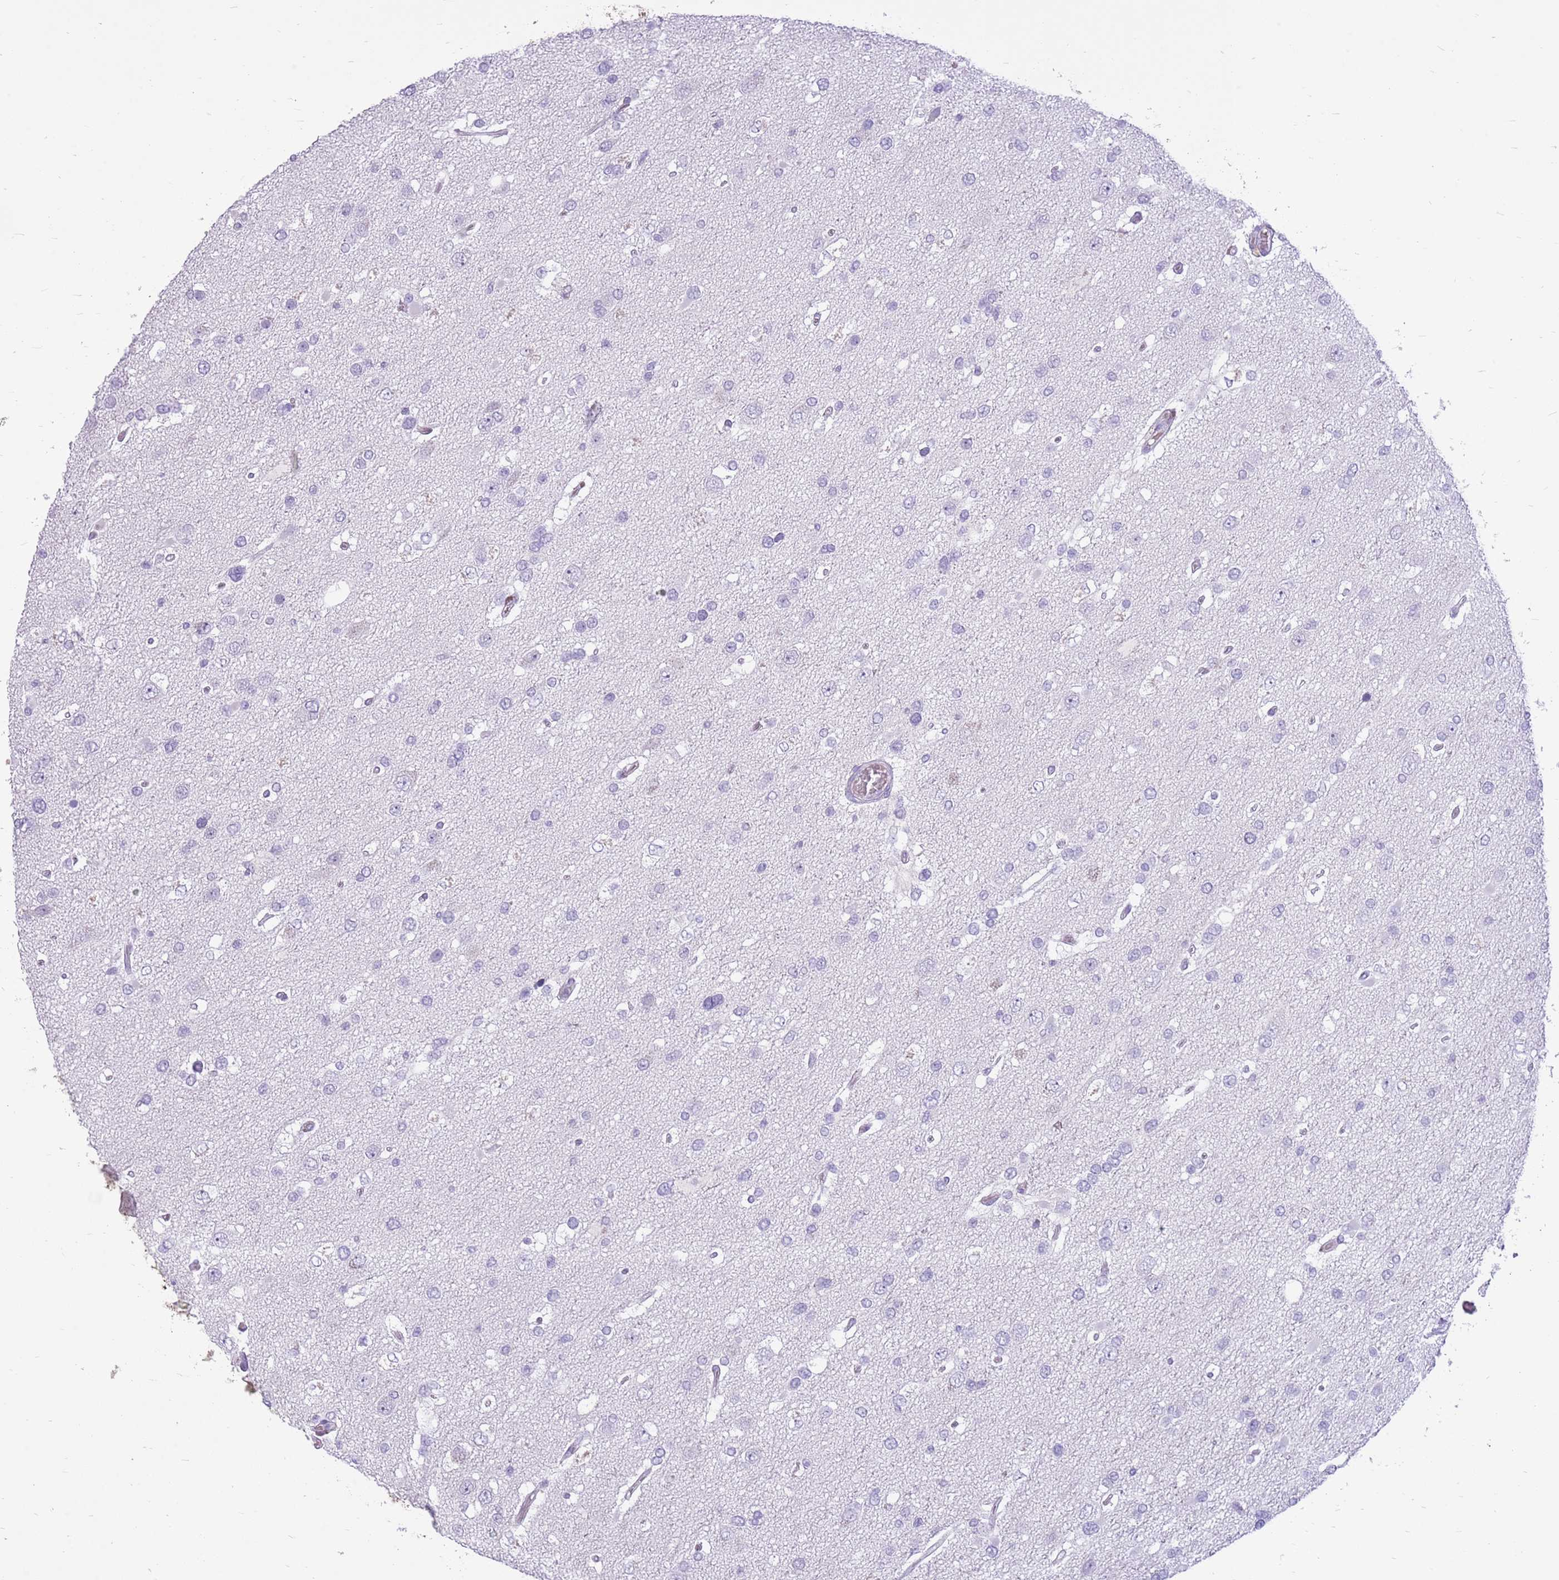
{"staining": {"intensity": "negative", "quantity": "none", "location": "none"}, "tissue": "glioma", "cell_type": "Tumor cells", "image_type": "cancer", "snomed": [{"axis": "morphology", "description": "Glioma, malignant, High grade"}, {"axis": "topography", "description": "Brain"}], "caption": "High power microscopy histopathology image of an immunohistochemistry micrograph of high-grade glioma (malignant), revealing no significant positivity in tumor cells. (Immunohistochemistry, brightfield microscopy, high magnification).", "gene": "ZNF425", "patient": {"sex": "male", "age": 53}}